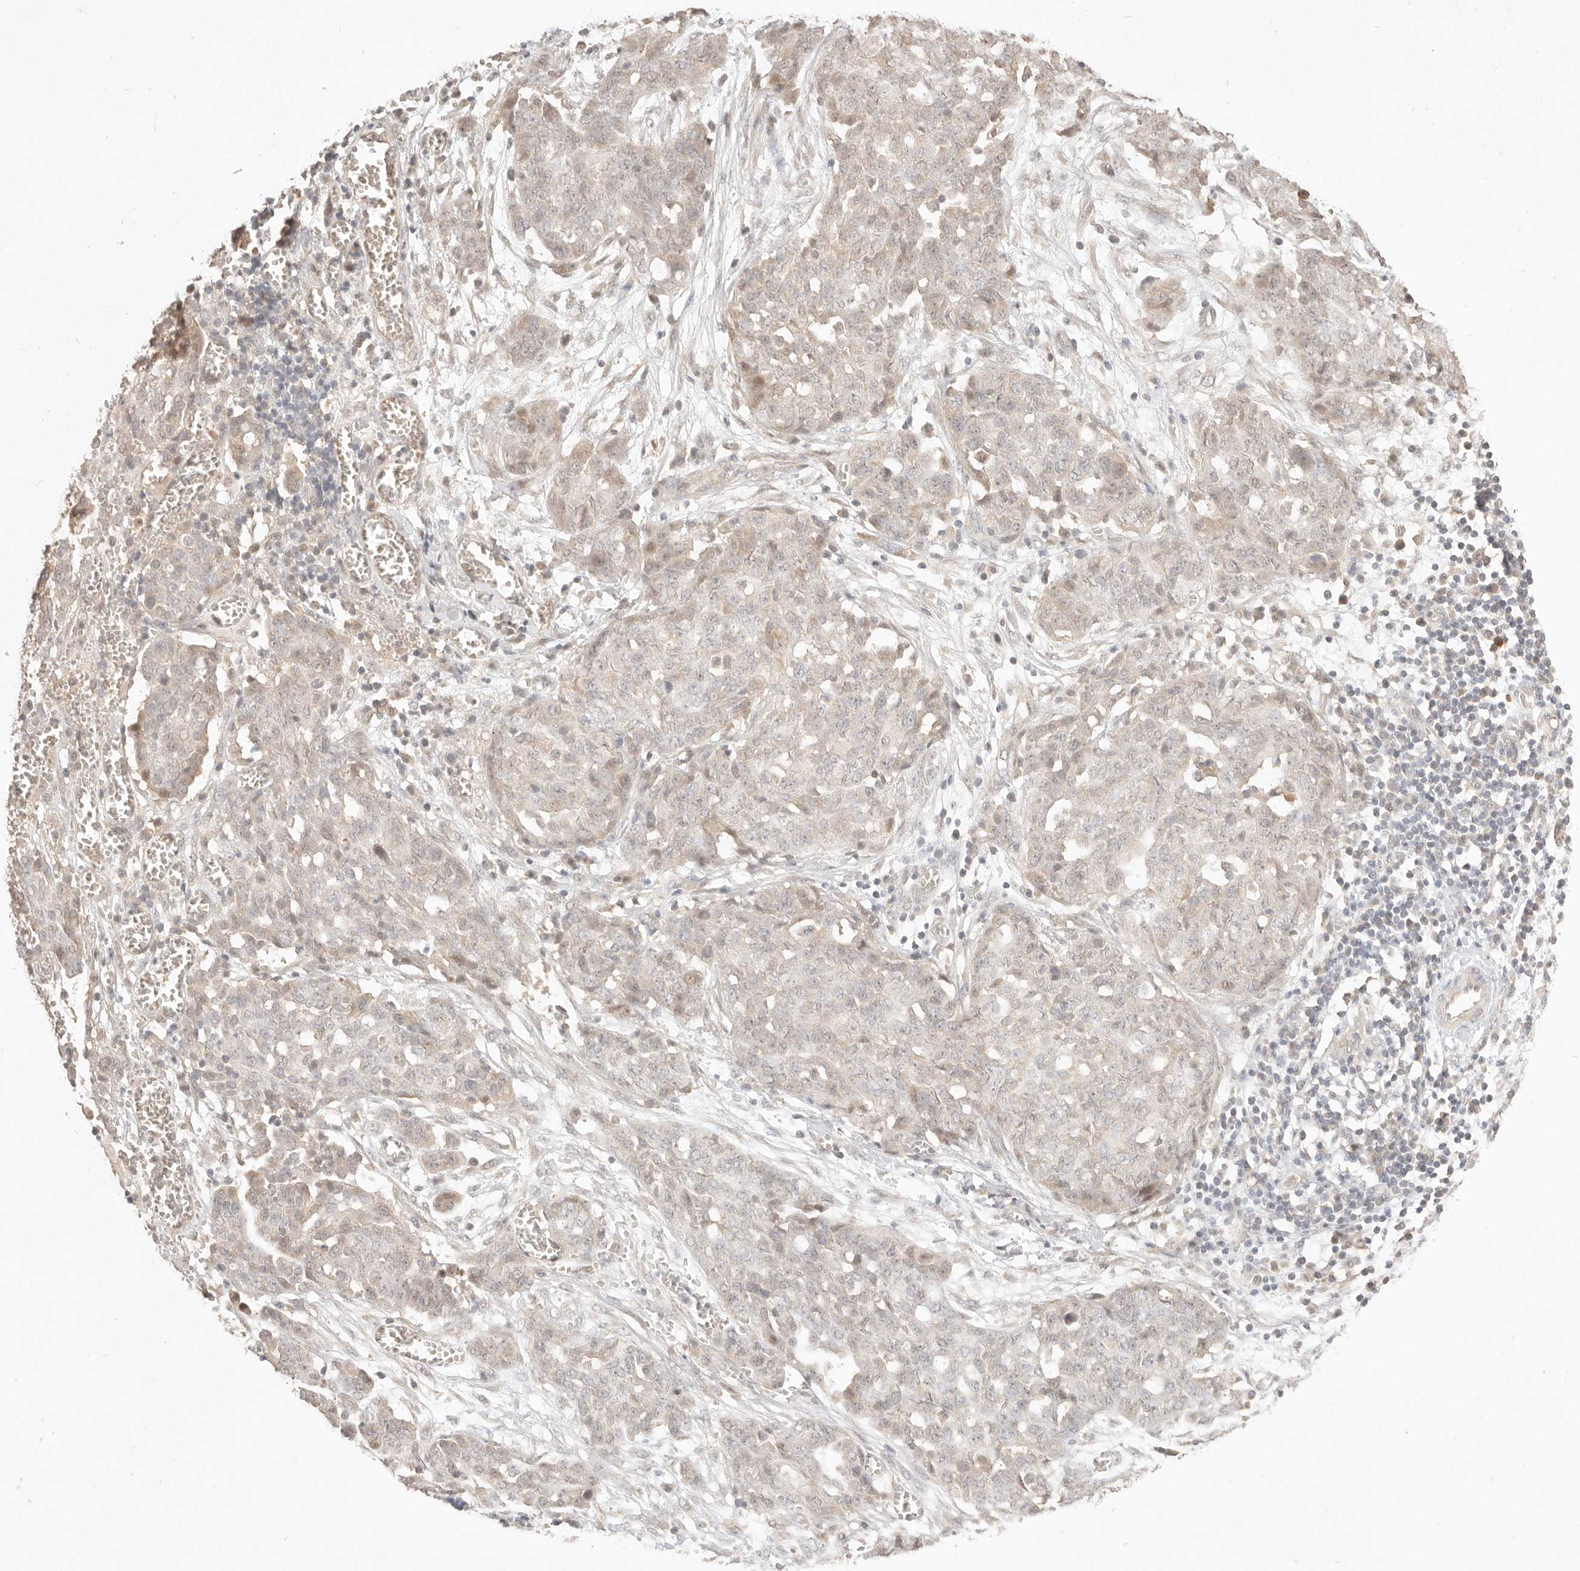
{"staining": {"intensity": "weak", "quantity": ">75%", "location": "nuclear"}, "tissue": "ovarian cancer", "cell_type": "Tumor cells", "image_type": "cancer", "snomed": [{"axis": "morphology", "description": "Cystadenocarcinoma, serous, NOS"}, {"axis": "topography", "description": "Soft tissue"}, {"axis": "topography", "description": "Ovary"}], "caption": "Protein analysis of ovarian cancer (serous cystadenocarcinoma) tissue shows weak nuclear expression in approximately >75% of tumor cells.", "gene": "MEP1A", "patient": {"sex": "female", "age": 57}}